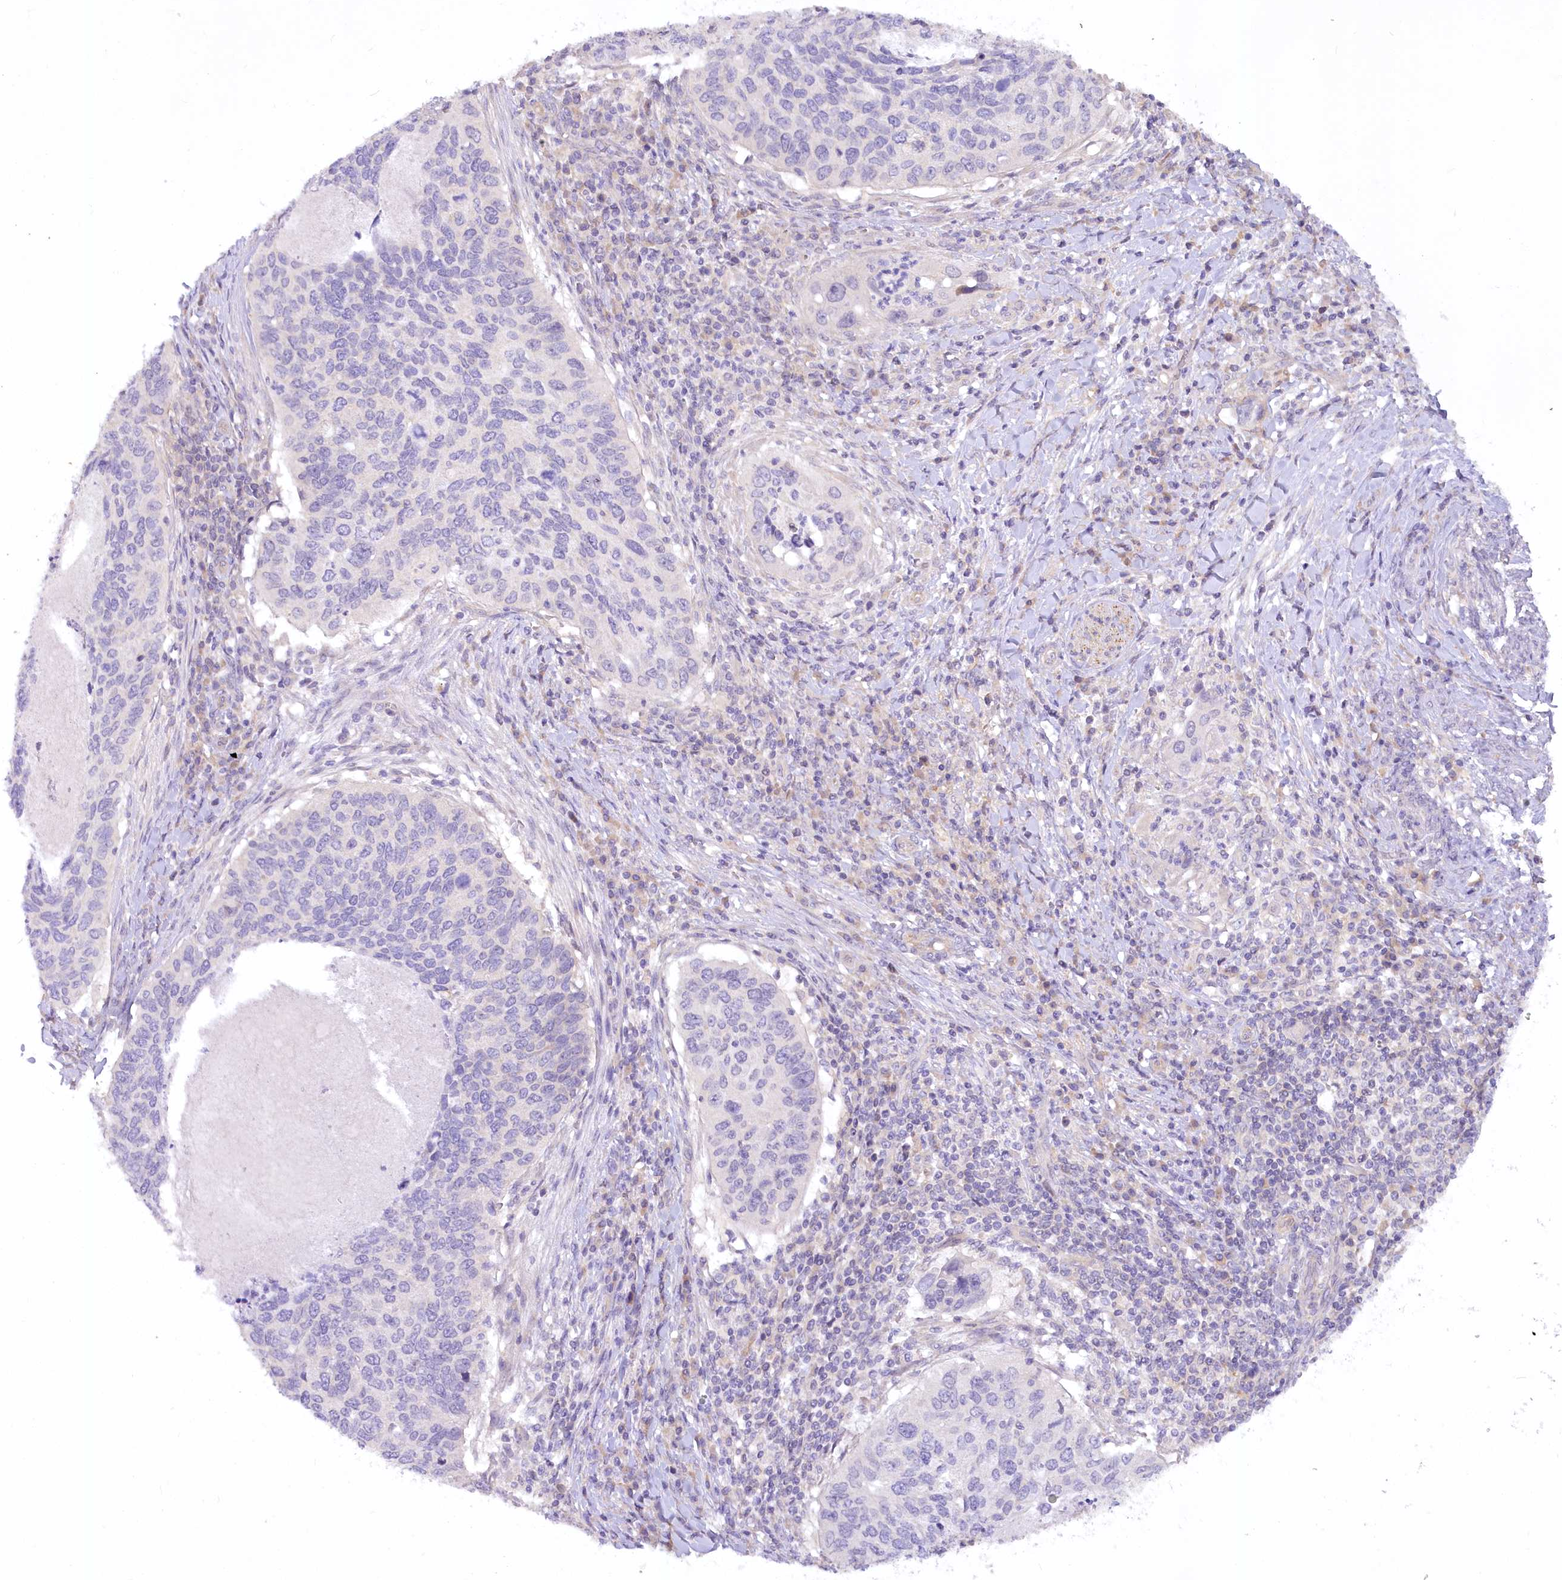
{"staining": {"intensity": "negative", "quantity": "none", "location": "none"}, "tissue": "cervical cancer", "cell_type": "Tumor cells", "image_type": "cancer", "snomed": [{"axis": "morphology", "description": "Squamous cell carcinoma, NOS"}, {"axis": "topography", "description": "Cervix"}], "caption": "Protein analysis of squamous cell carcinoma (cervical) displays no significant expression in tumor cells. The staining was performed using DAB to visualize the protein expression in brown, while the nuclei were stained in blue with hematoxylin (Magnification: 20x).", "gene": "EFHC2", "patient": {"sex": "female", "age": 38}}